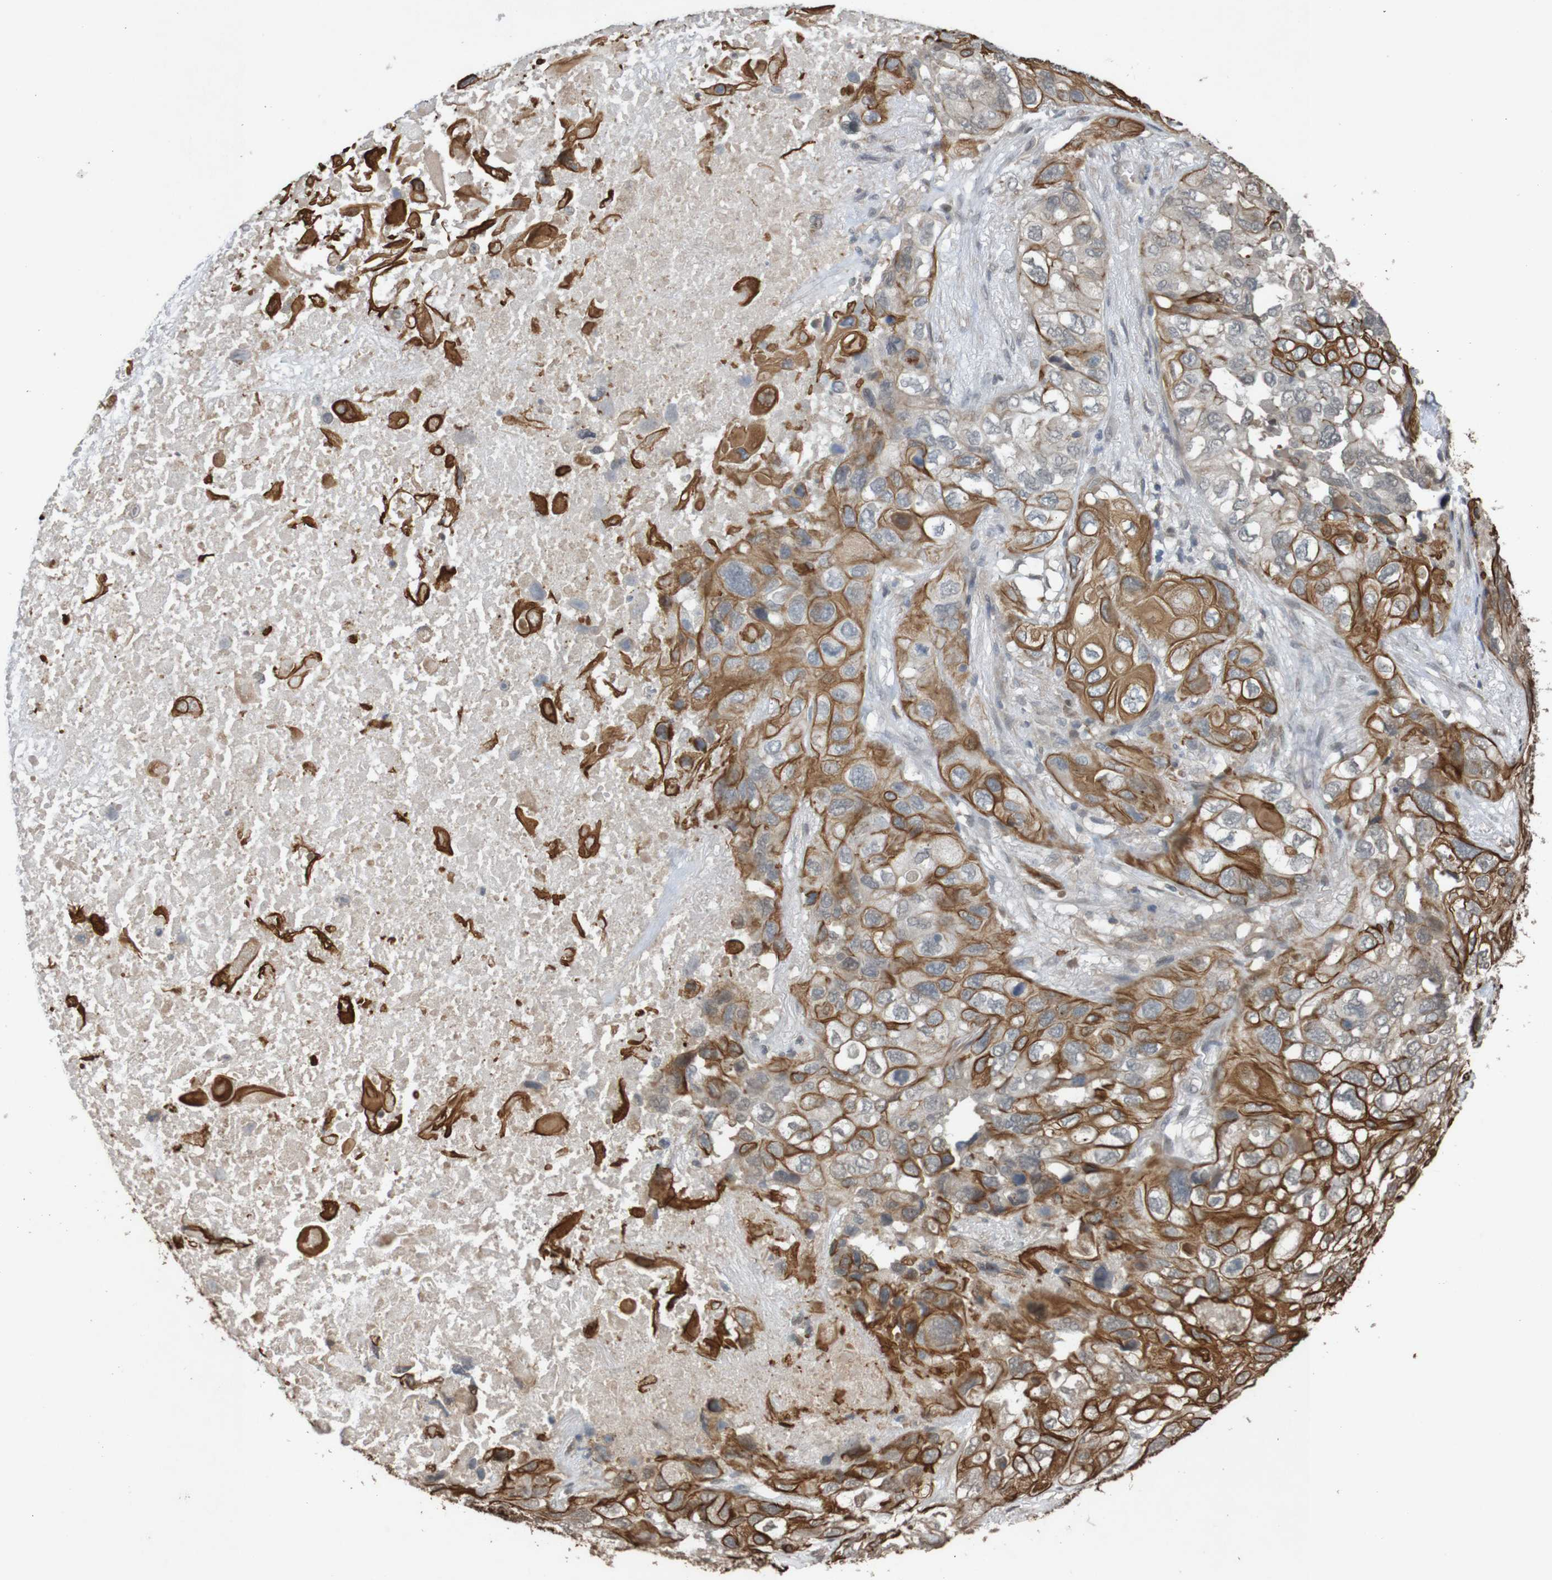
{"staining": {"intensity": "strong", "quantity": ">75%", "location": "cytoplasmic/membranous"}, "tissue": "lung cancer", "cell_type": "Tumor cells", "image_type": "cancer", "snomed": [{"axis": "morphology", "description": "Squamous cell carcinoma, NOS"}, {"axis": "topography", "description": "Lung"}], "caption": "Immunohistochemical staining of lung cancer reveals high levels of strong cytoplasmic/membranous expression in approximately >75% of tumor cells.", "gene": "ARHGEF11", "patient": {"sex": "female", "age": 73}}